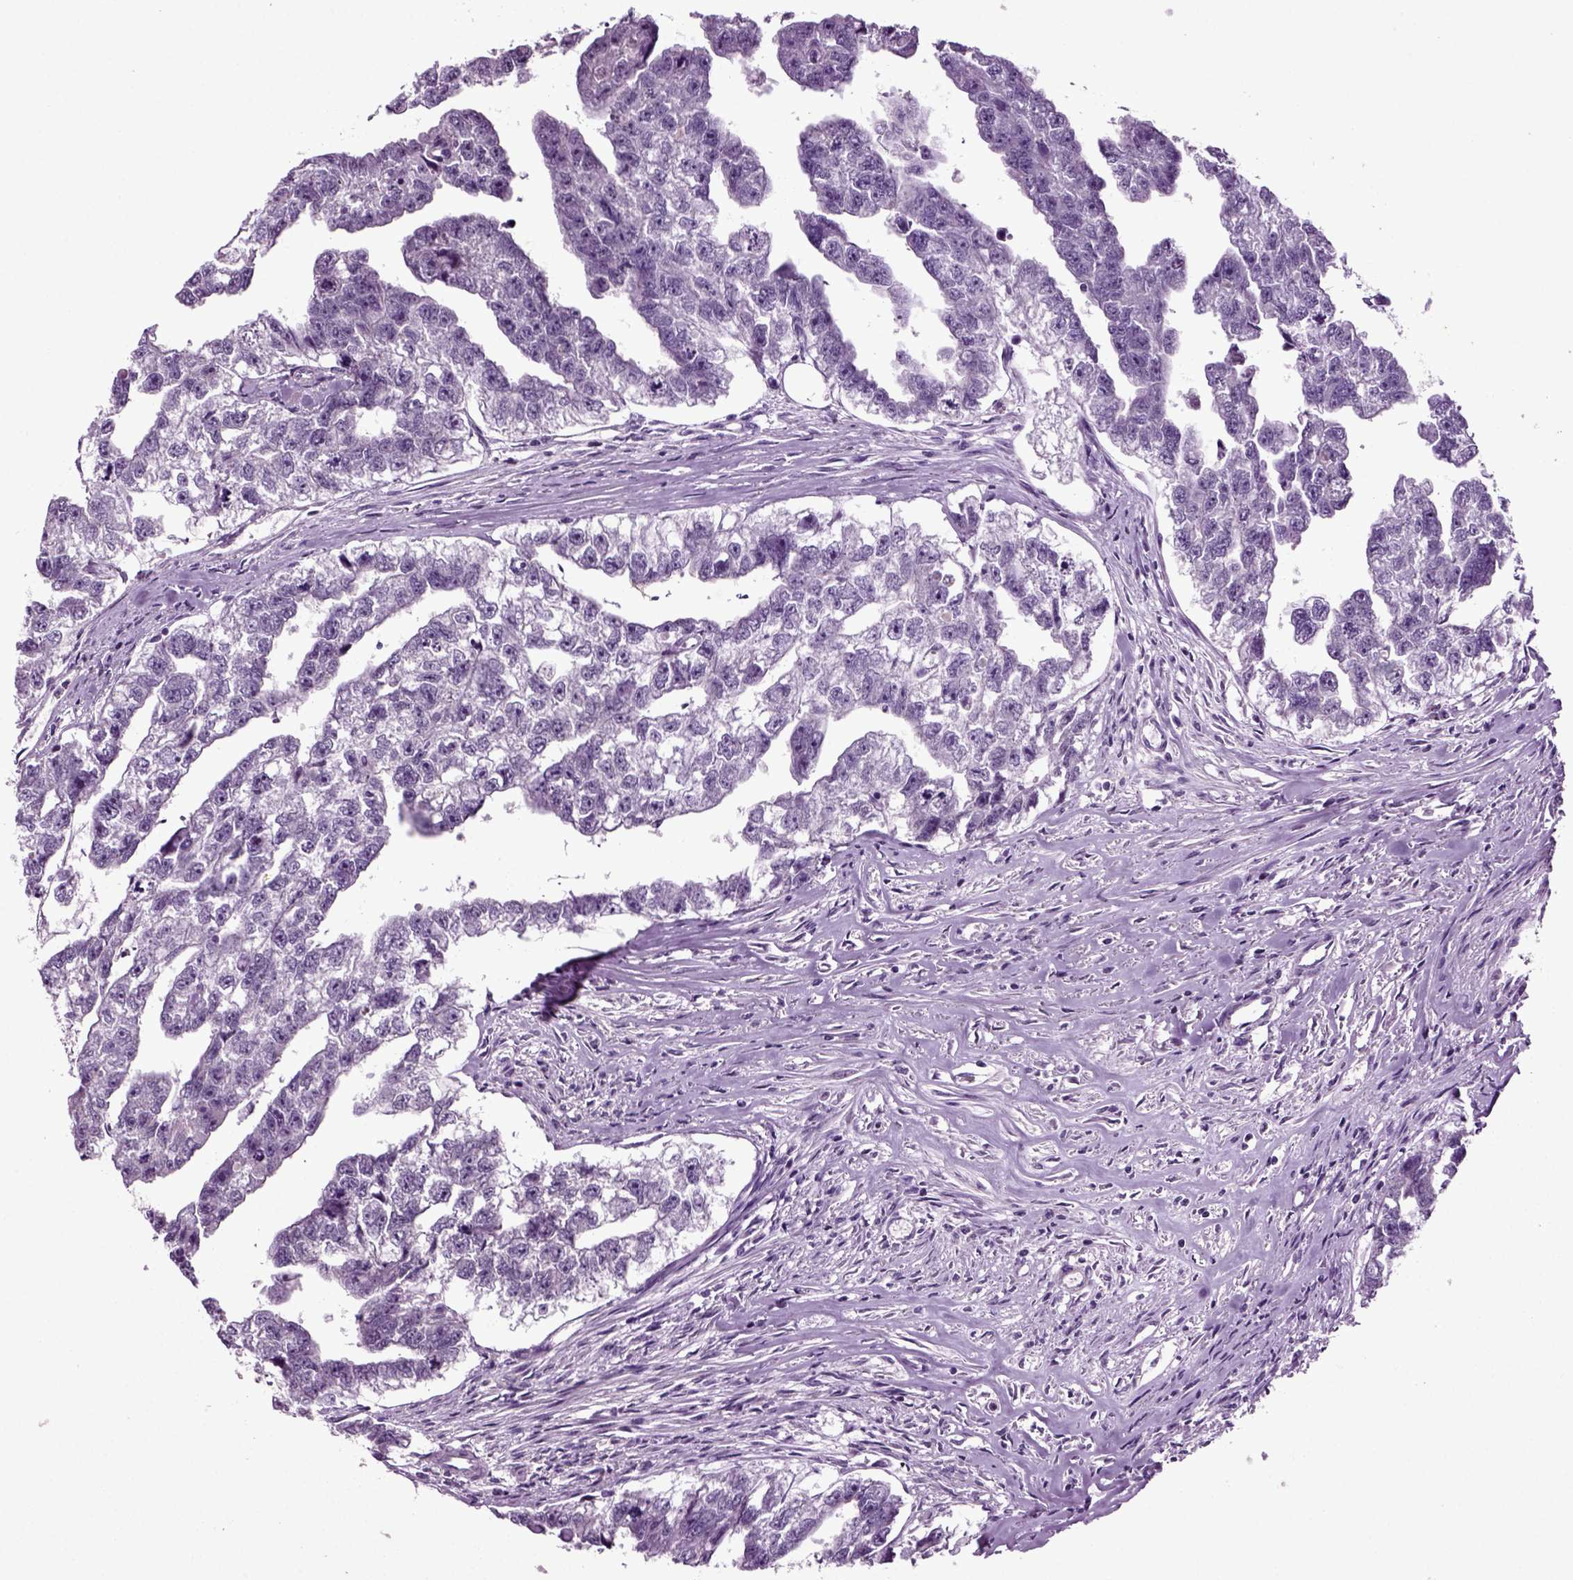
{"staining": {"intensity": "negative", "quantity": "none", "location": "none"}, "tissue": "testis cancer", "cell_type": "Tumor cells", "image_type": "cancer", "snomed": [{"axis": "morphology", "description": "Carcinoma, Embryonal, NOS"}, {"axis": "morphology", "description": "Teratoma, malignant, NOS"}, {"axis": "topography", "description": "Testis"}], "caption": "High power microscopy photomicrograph of an immunohistochemistry (IHC) image of testis malignant teratoma, revealing no significant positivity in tumor cells.", "gene": "FGF11", "patient": {"sex": "male", "age": 44}}